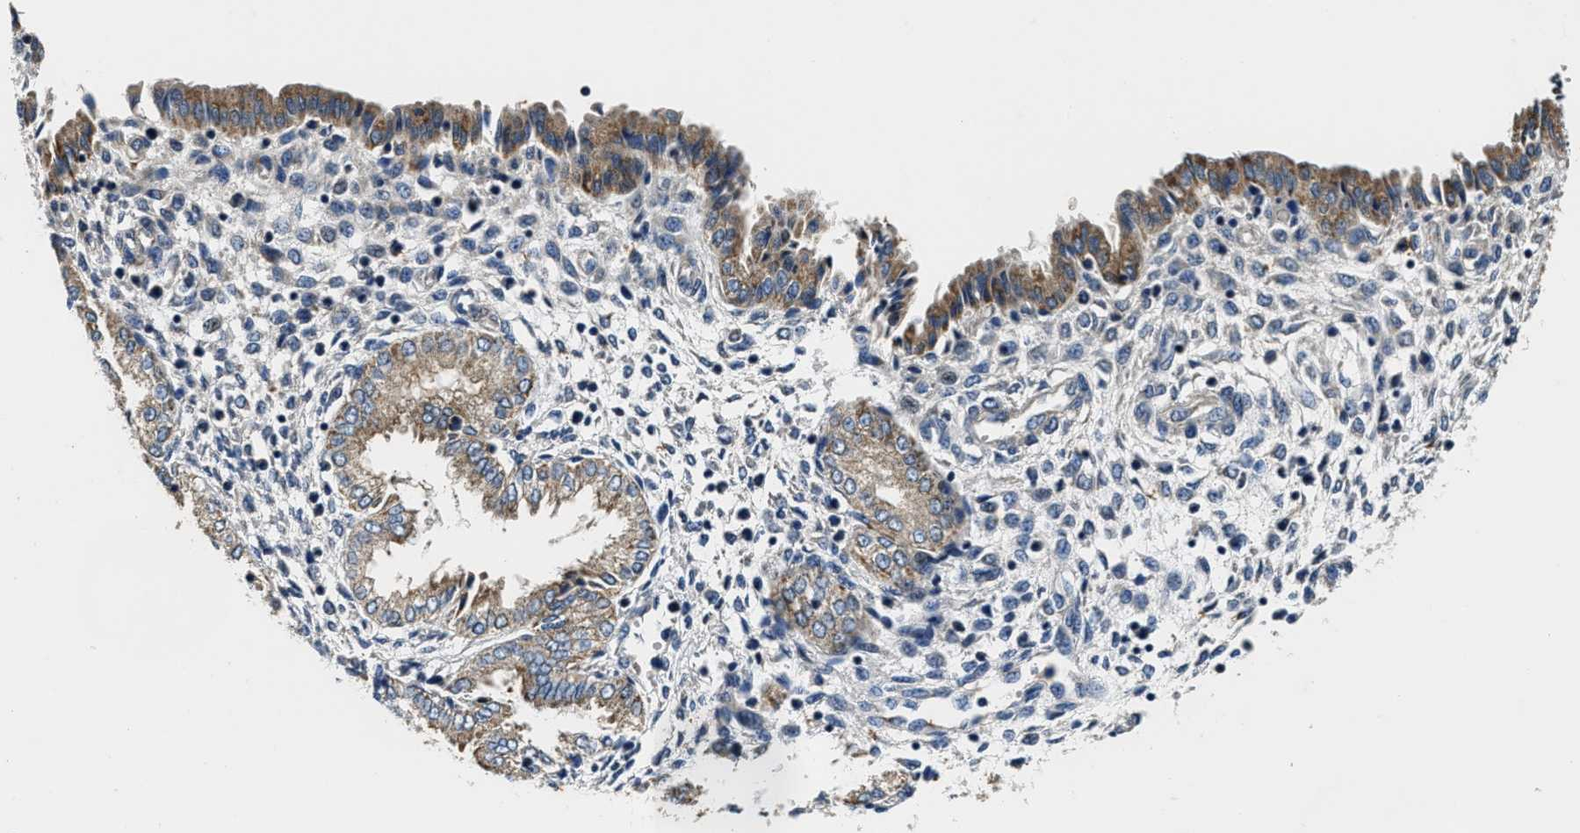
{"staining": {"intensity": "negative", "quantity": "none", "location": "none"}, "tissue": "endometrium", "cell_type": "Cells in endometrial stroma", "image_type": "normal", "snomed": [{"axis": "morphology", "description": "Normal tissue, NOS"}, {"axis": "topography", "description": "Endometrium"}], "caption": "This is an IHC histopathology image of benign endometrium. There is no expression in cells in endometrial stroma.", "gene": "PI4KB", "patient": {"sex": "female", "age": 33}}